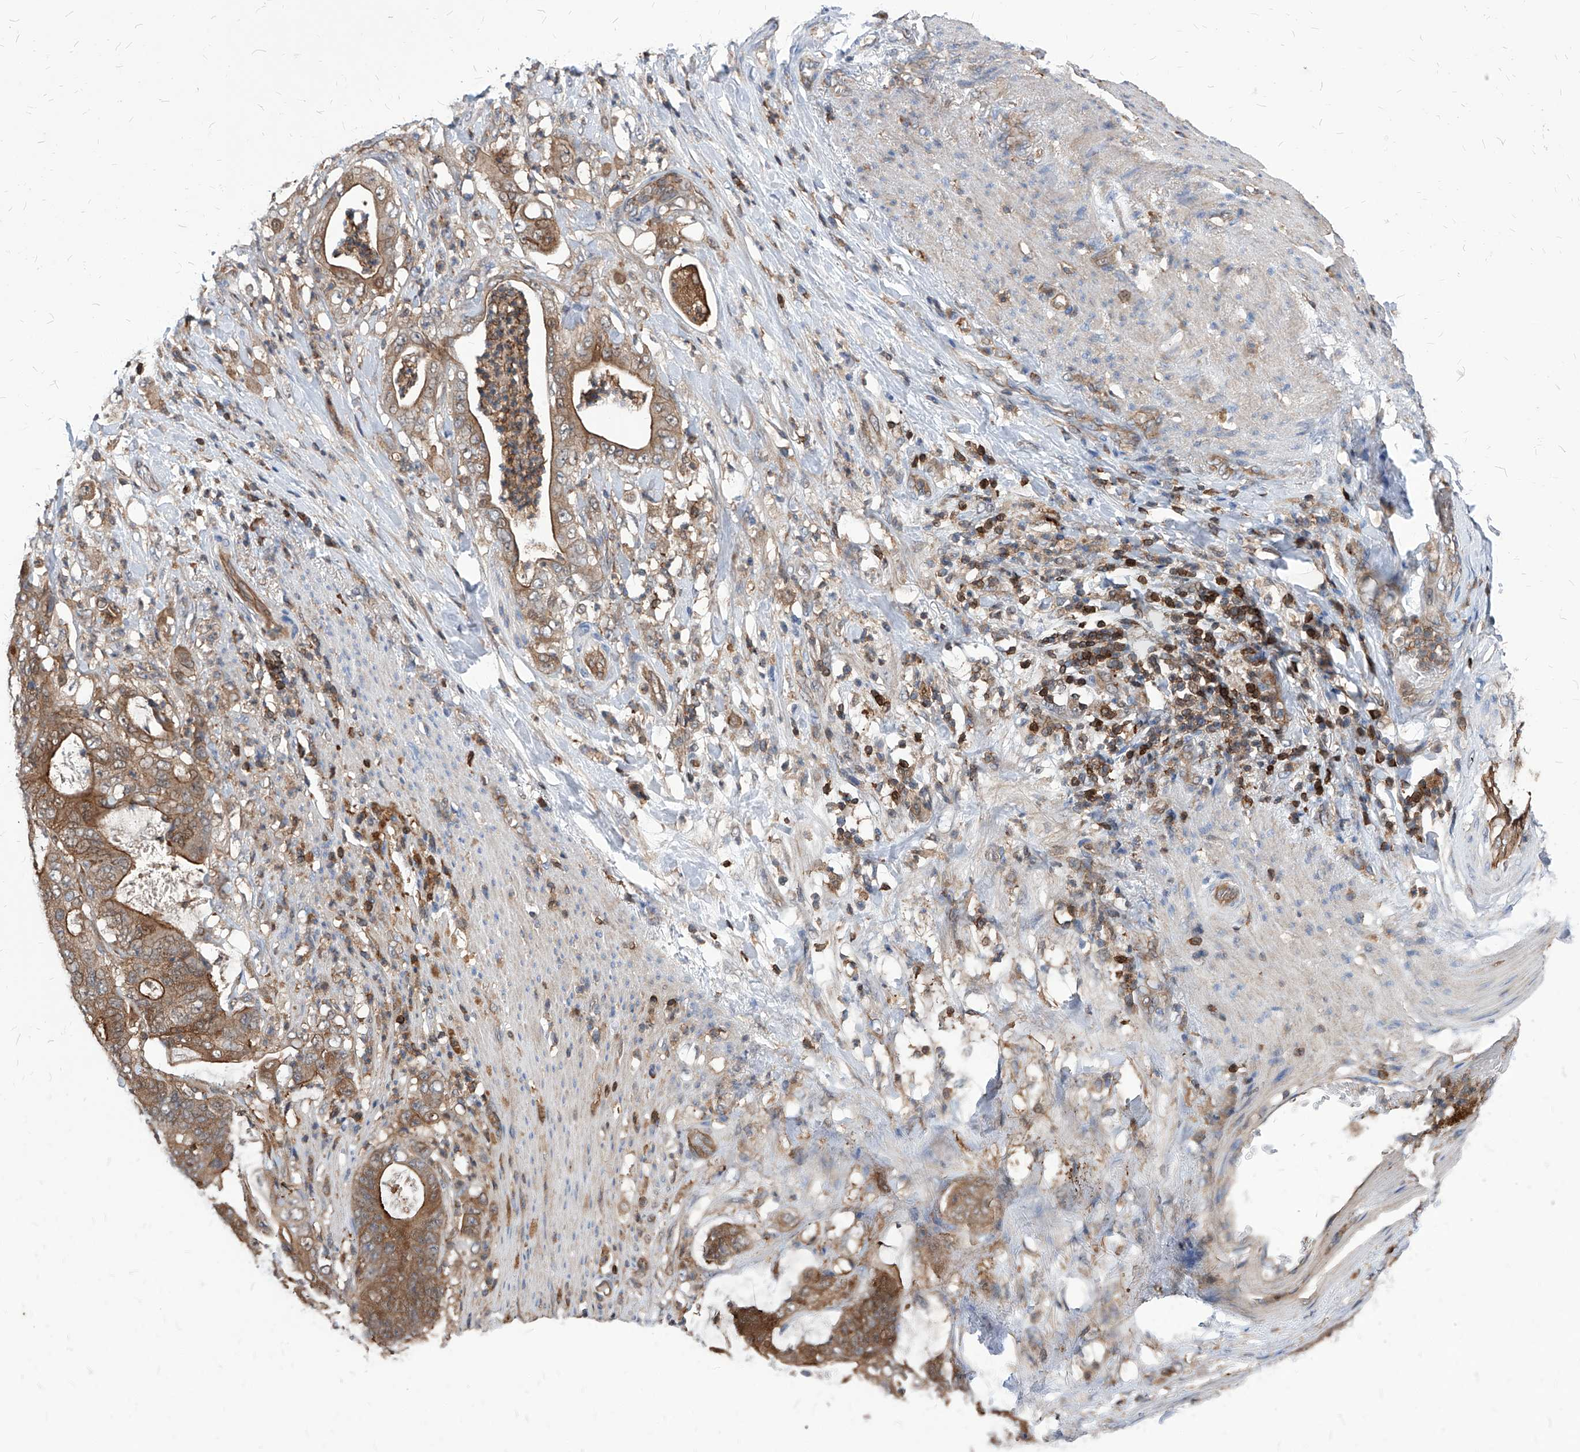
{"staining": {"intensity": "moderate", "quantity": "25%-75%", "location": "cytoplasmic/membranous"}, "tissue": "stomach cancer", "cell_type": "Tumor cells", "image_type": "cancer", "snomed": [{"axis": "morphology", "description": "Adenocarcinoma, NOS"}, {"axis": "topography", "description": "Stomach"}], "caption": "A medium amount of moderate cytoplasmic/membranous staining is seen in about 25%-75% of tumor cells in adenocarcinoma (stomach) tissue.", "gene": "ABRACL", "patient": {"sex": "female", "age": 73}}